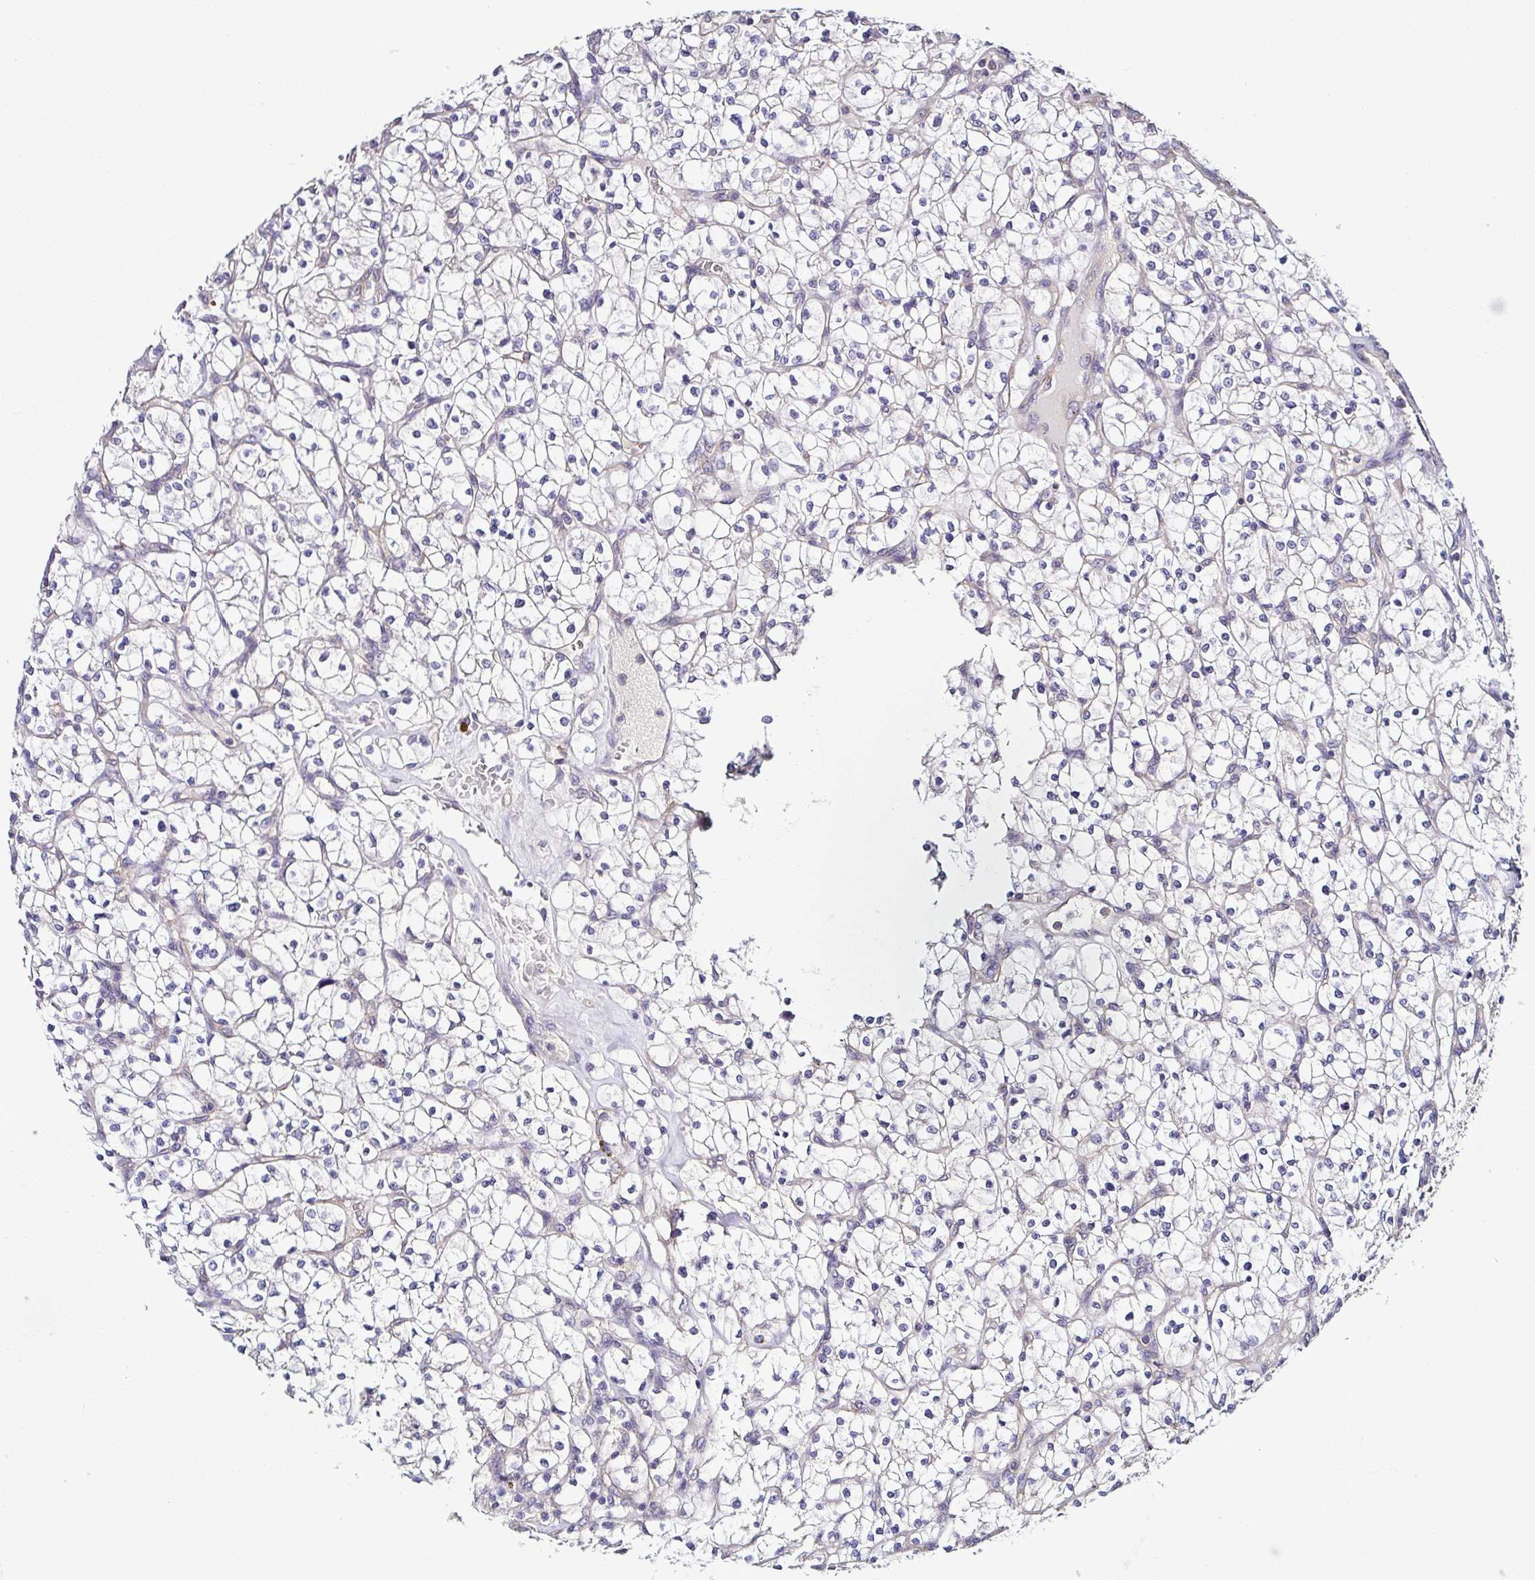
{"staining": {"intensity": "negative", "quantity": "none", "location": "none"}, "tissue": "renal cancer", "cell_type": "Tumor cells", "image_type": "cancer", "snomed": [{"axis": "morphology", "description": "Adenocarcinoma, NOS"}, {"axis": "topography", "description": "Kidney"}], "caption": "Tumor cells show no significant protein expression in renal cancer. Brightfield microscopy of IHC stained with DAB (3,3'-diaminobenzidine) (brown) and hematoxylin (blue), captured at high magnification.", "gene": "LMOD2", "patient": {"sex": "female", "age": 64}}